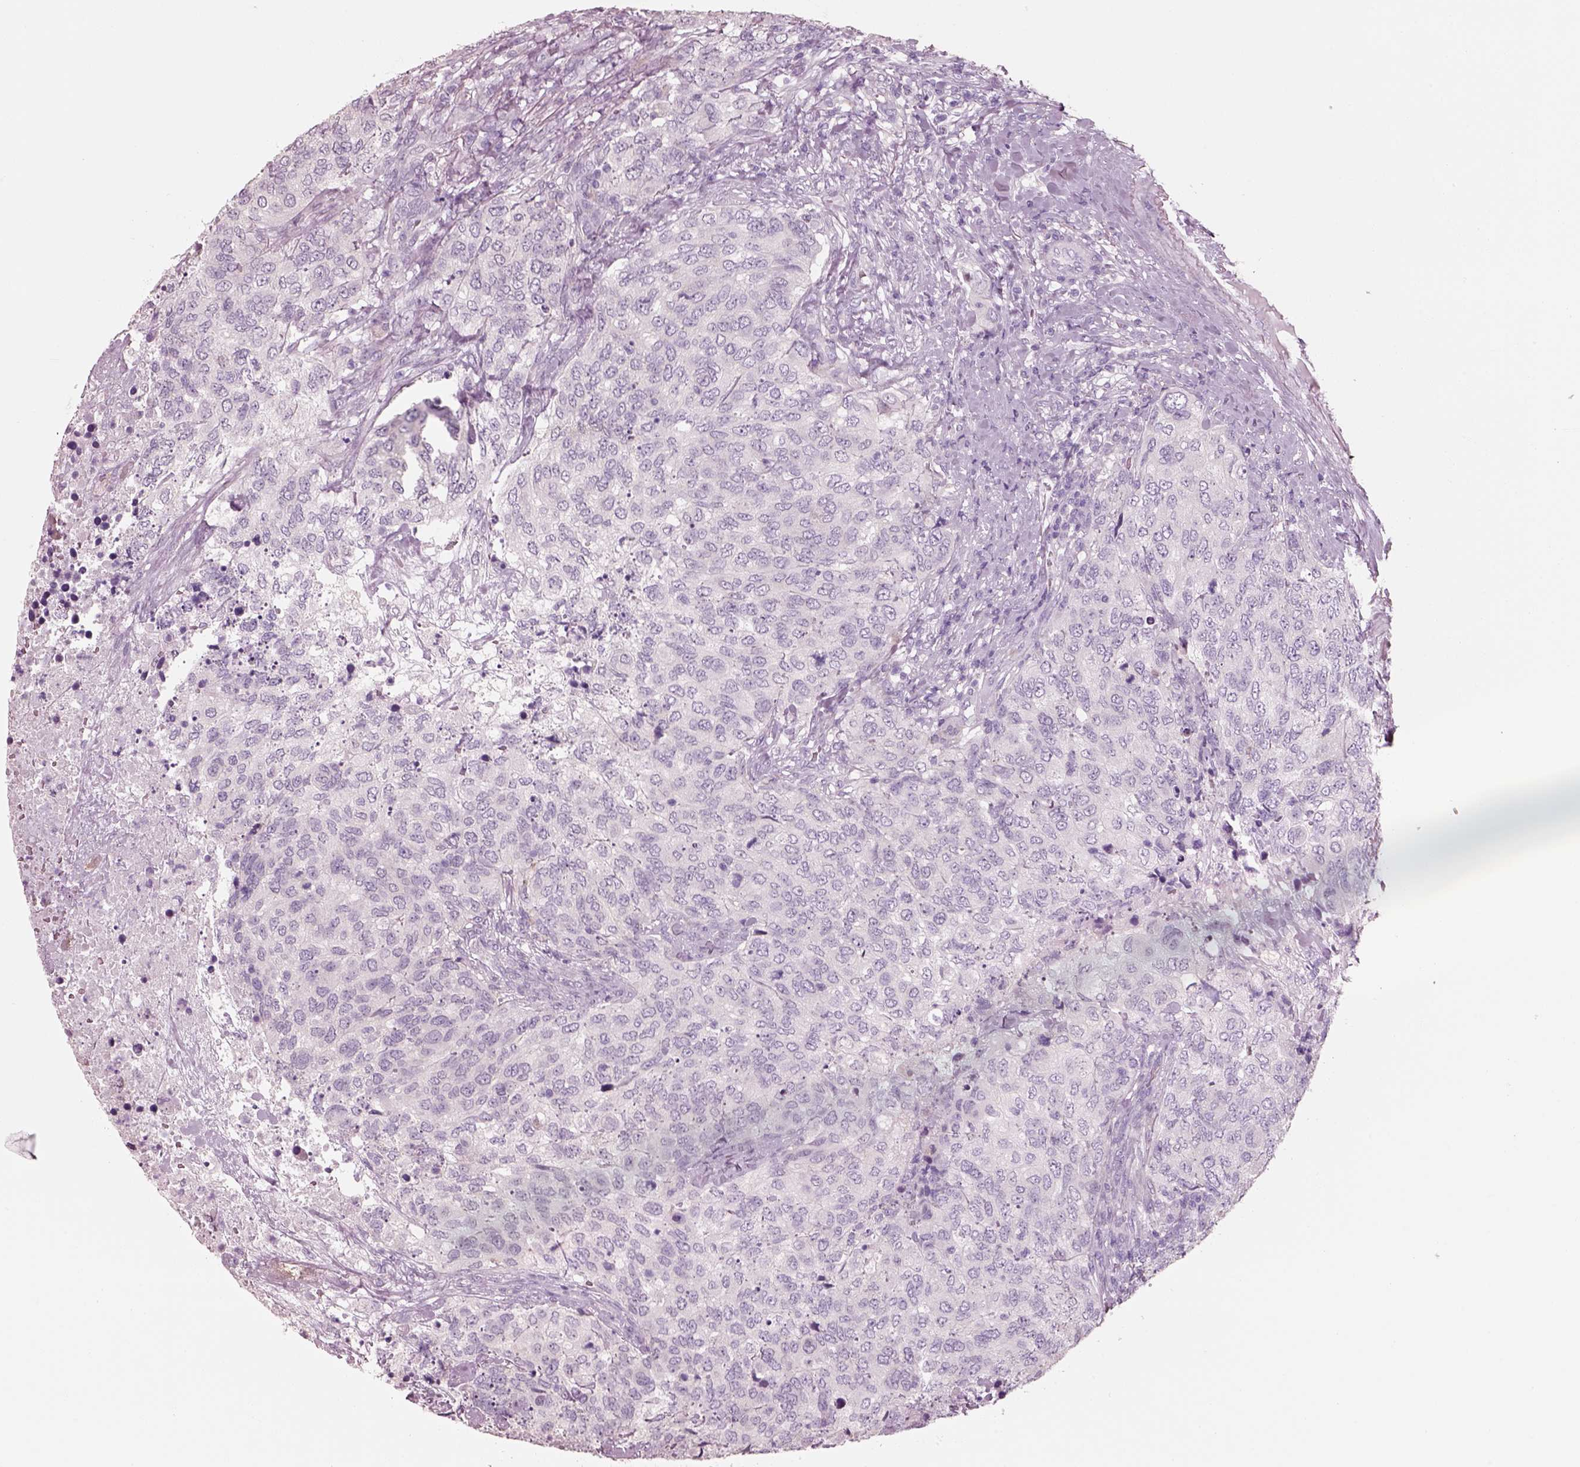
{"staining": {"intensity": "negative", "quantity": "none", "location": "none"}, "tissue": "urothelial cancer", "cell_type": "Tumor cells", "image_type": "cancer", "snomed": [{"axis": "morphology", "description": "Urothelial carcinoma, High grade"}, {"axis": "topography", "description": "Urinary bladder"}], "caption": "Protein analysis of urothelial carcinoma (high-grade) exhibits no significant expression in tumor cells. Brightfield microscopy of immunohistochemistry (IHC) stained with DAB (3,3'-diaminobenzidine) (brown) and hematoxylin (blue), captured at high magnification.", "gene": "PNOC", "patient": {"sex": "female", "age": 78}}